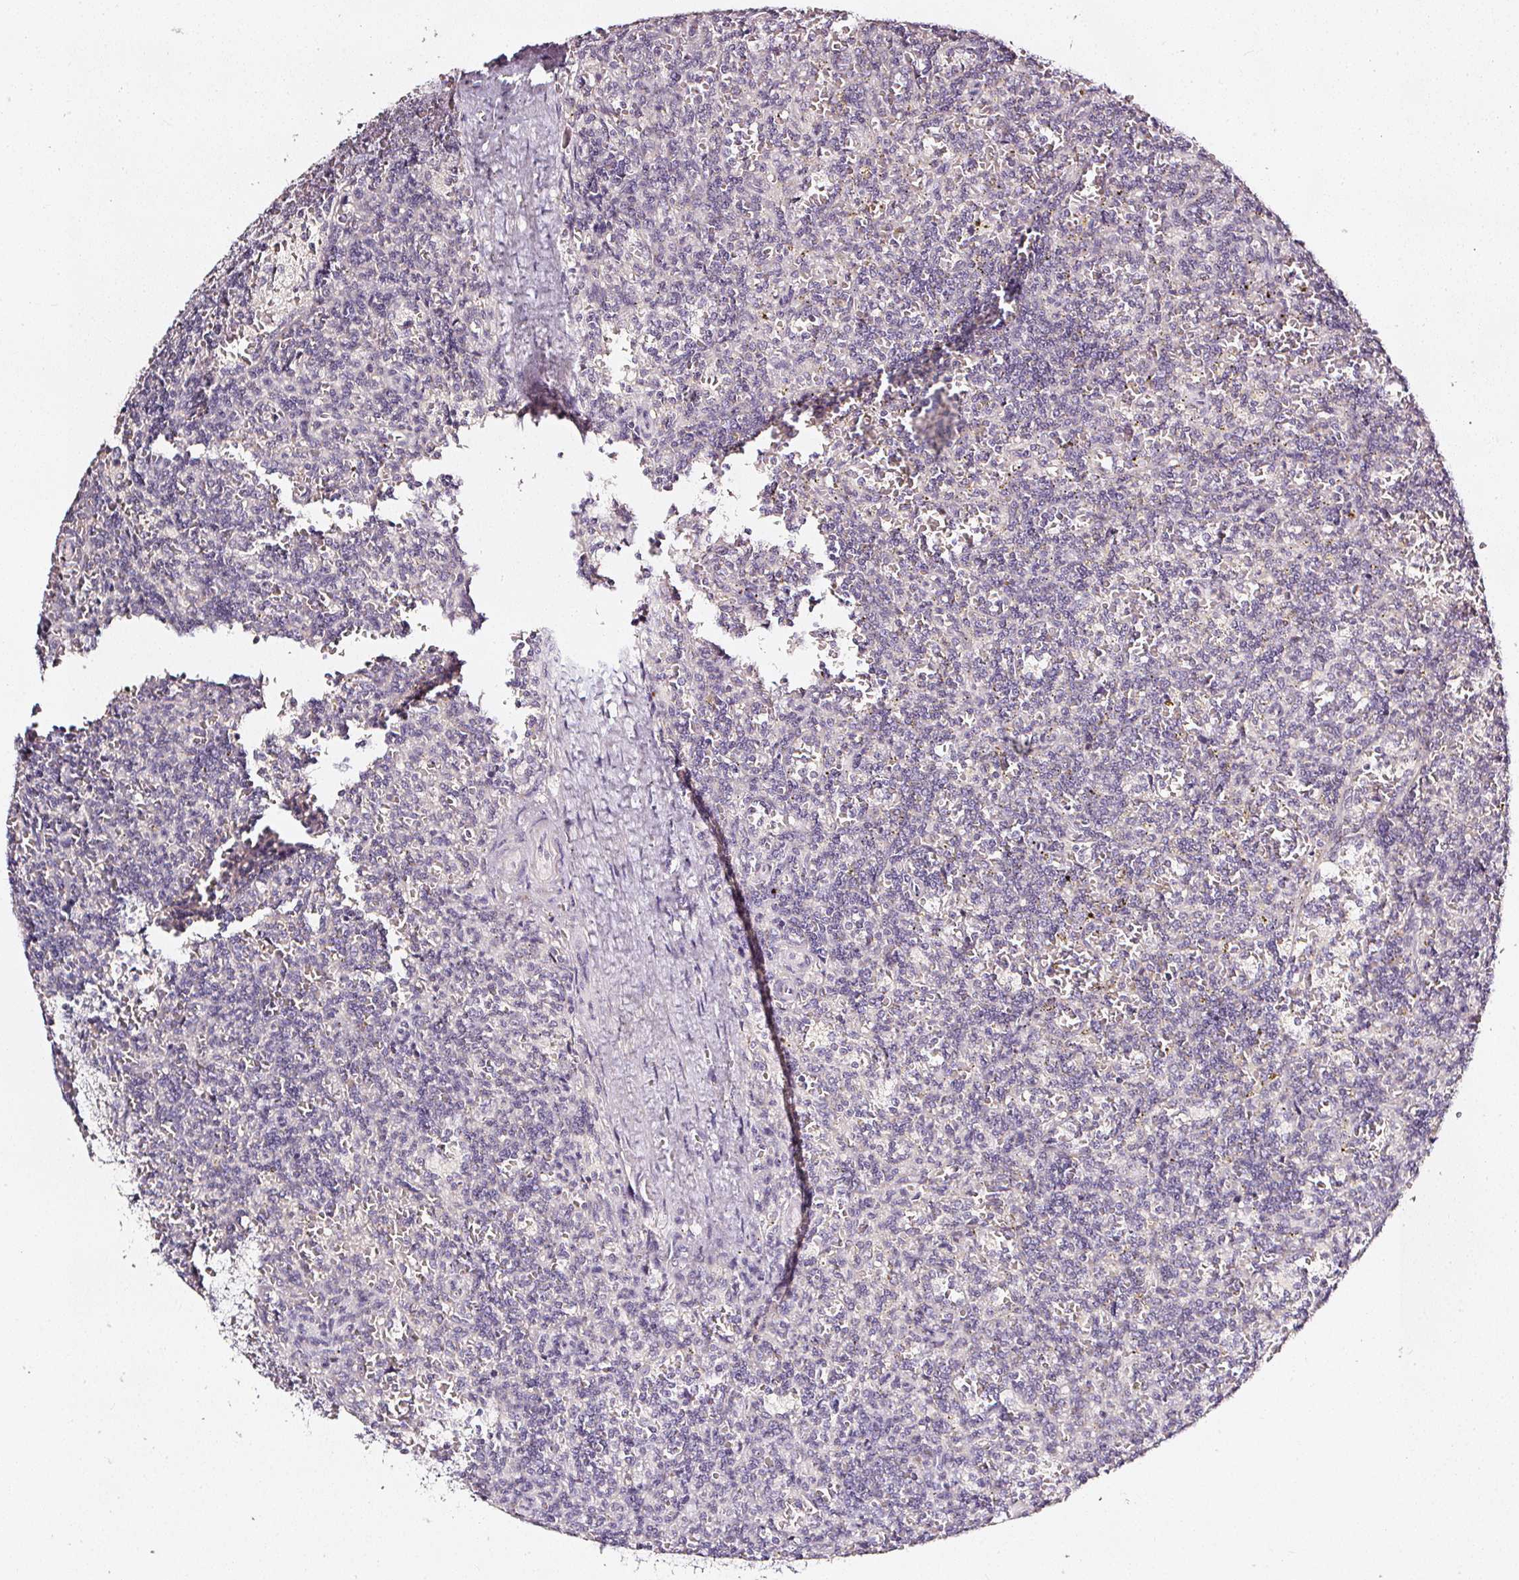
{"staining": {"intensity": "negative", "quantity": "none", "location": "none"}, "tissue": "lymphoma", "cell_type": "Tumor cells", "image_type": "cancer", "snomed": [{"axis": "morphology", "description": "Malignant lymphoma, non-Hodgkin's type, Low grade"}, {"axis": "topography", "description": "Spleen"}], "caption": "Human low-grade malignant lymphoma, non-Hodgkin's type stained for a protein using IHC shows no staining in tumor cells.", "gene": "NTRK1", "patient": {"sex": "male", "age": 73}}